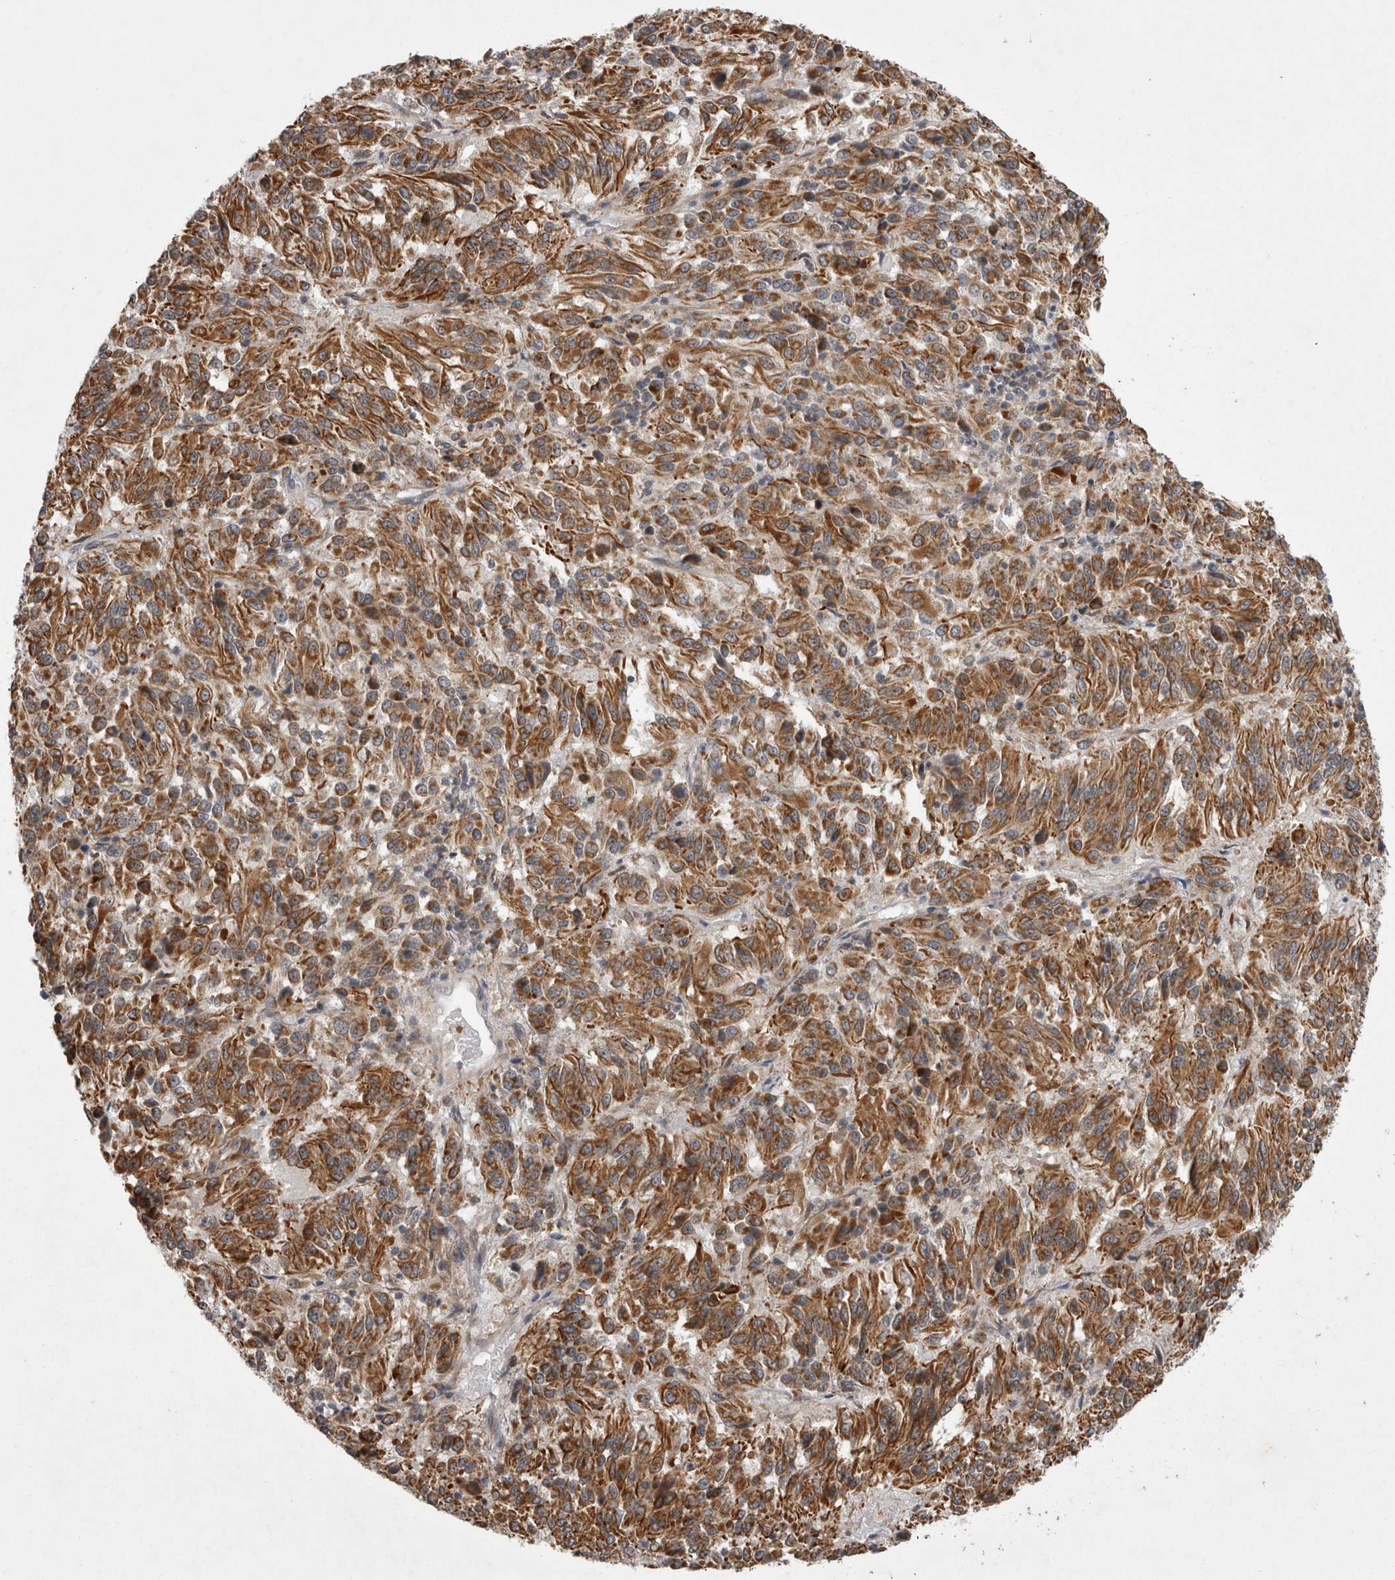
{"staining": {"intensity": "moderate", "quantity": ">75%", "location": "cytoplasmic/membranous"}, "tissue": "melanoma", "cell_type": "Tumor cells", "image_type": "cancer", "snomed": [{"axis": "morphology", "description": "Malignant melanoma, Metastatic site"}, {"axis": "topography", "description": "Lung"}], "caption": "Moderate cytoplasmic/membranous protein positivity is seen in approximately >75% of tumor cells in malignant melanoma (metastatic site).", "gene": "TSPOAP1", "patient": {"sex": "male", "age": 64}}